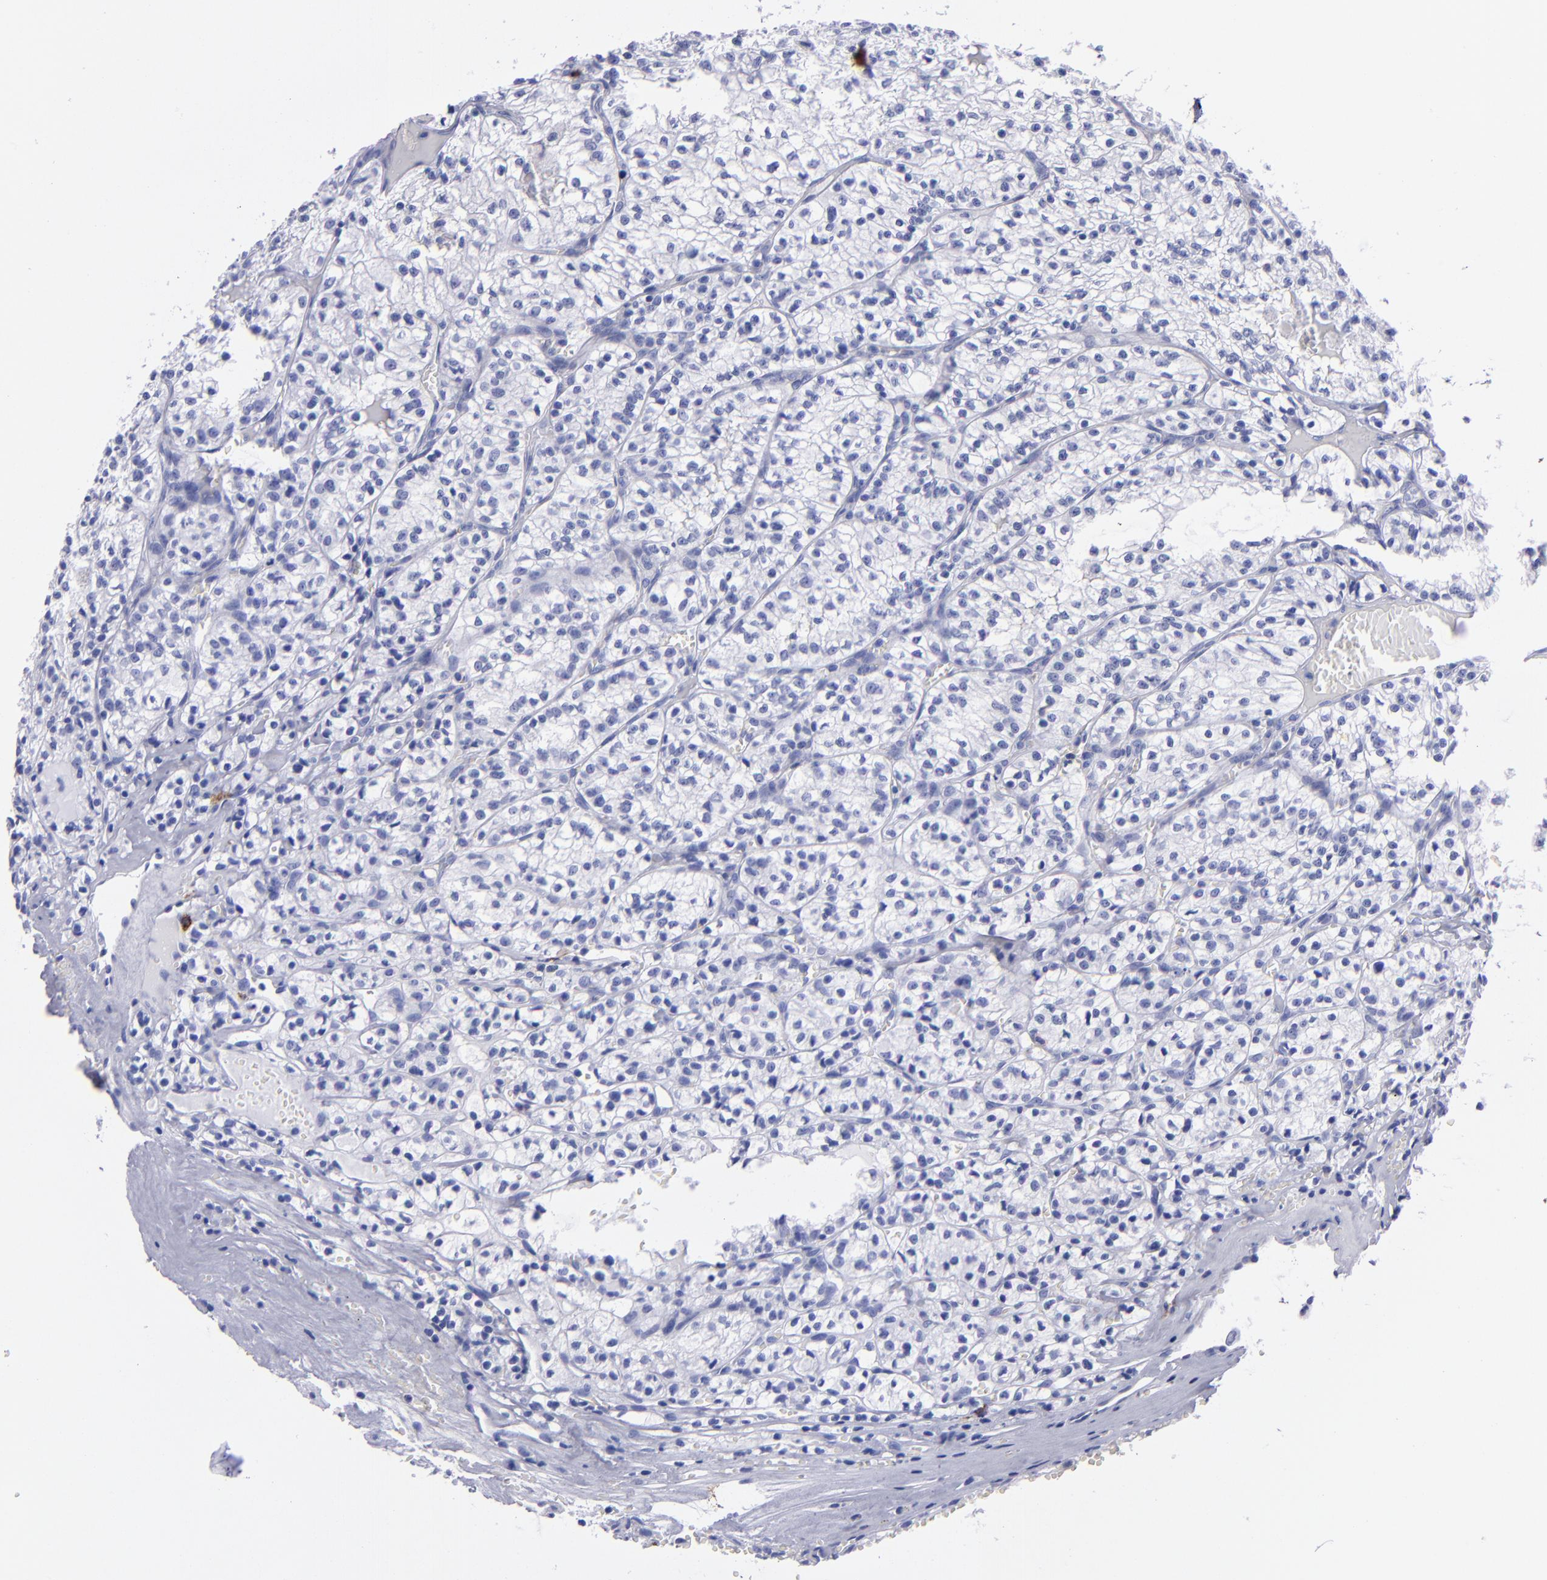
{"staining": {"intensity": "negative", "quantity": "none", "location": "none"}, "tissue": "renal cancer", "cell_type": "Tumor cells", "image_type": "cancer", "snomed": [{"axis": "morphology", "description": "Adenocarcinoma, NOS"}, {"axis": "topography", "description": "Kidney"}], "caption": "Renal adenocarcinoma stained for a protein using immunohistochemistry shows no positivity tumor cells.", "gene": "CD38", "patient": {"sex": "male", "age": 61}}